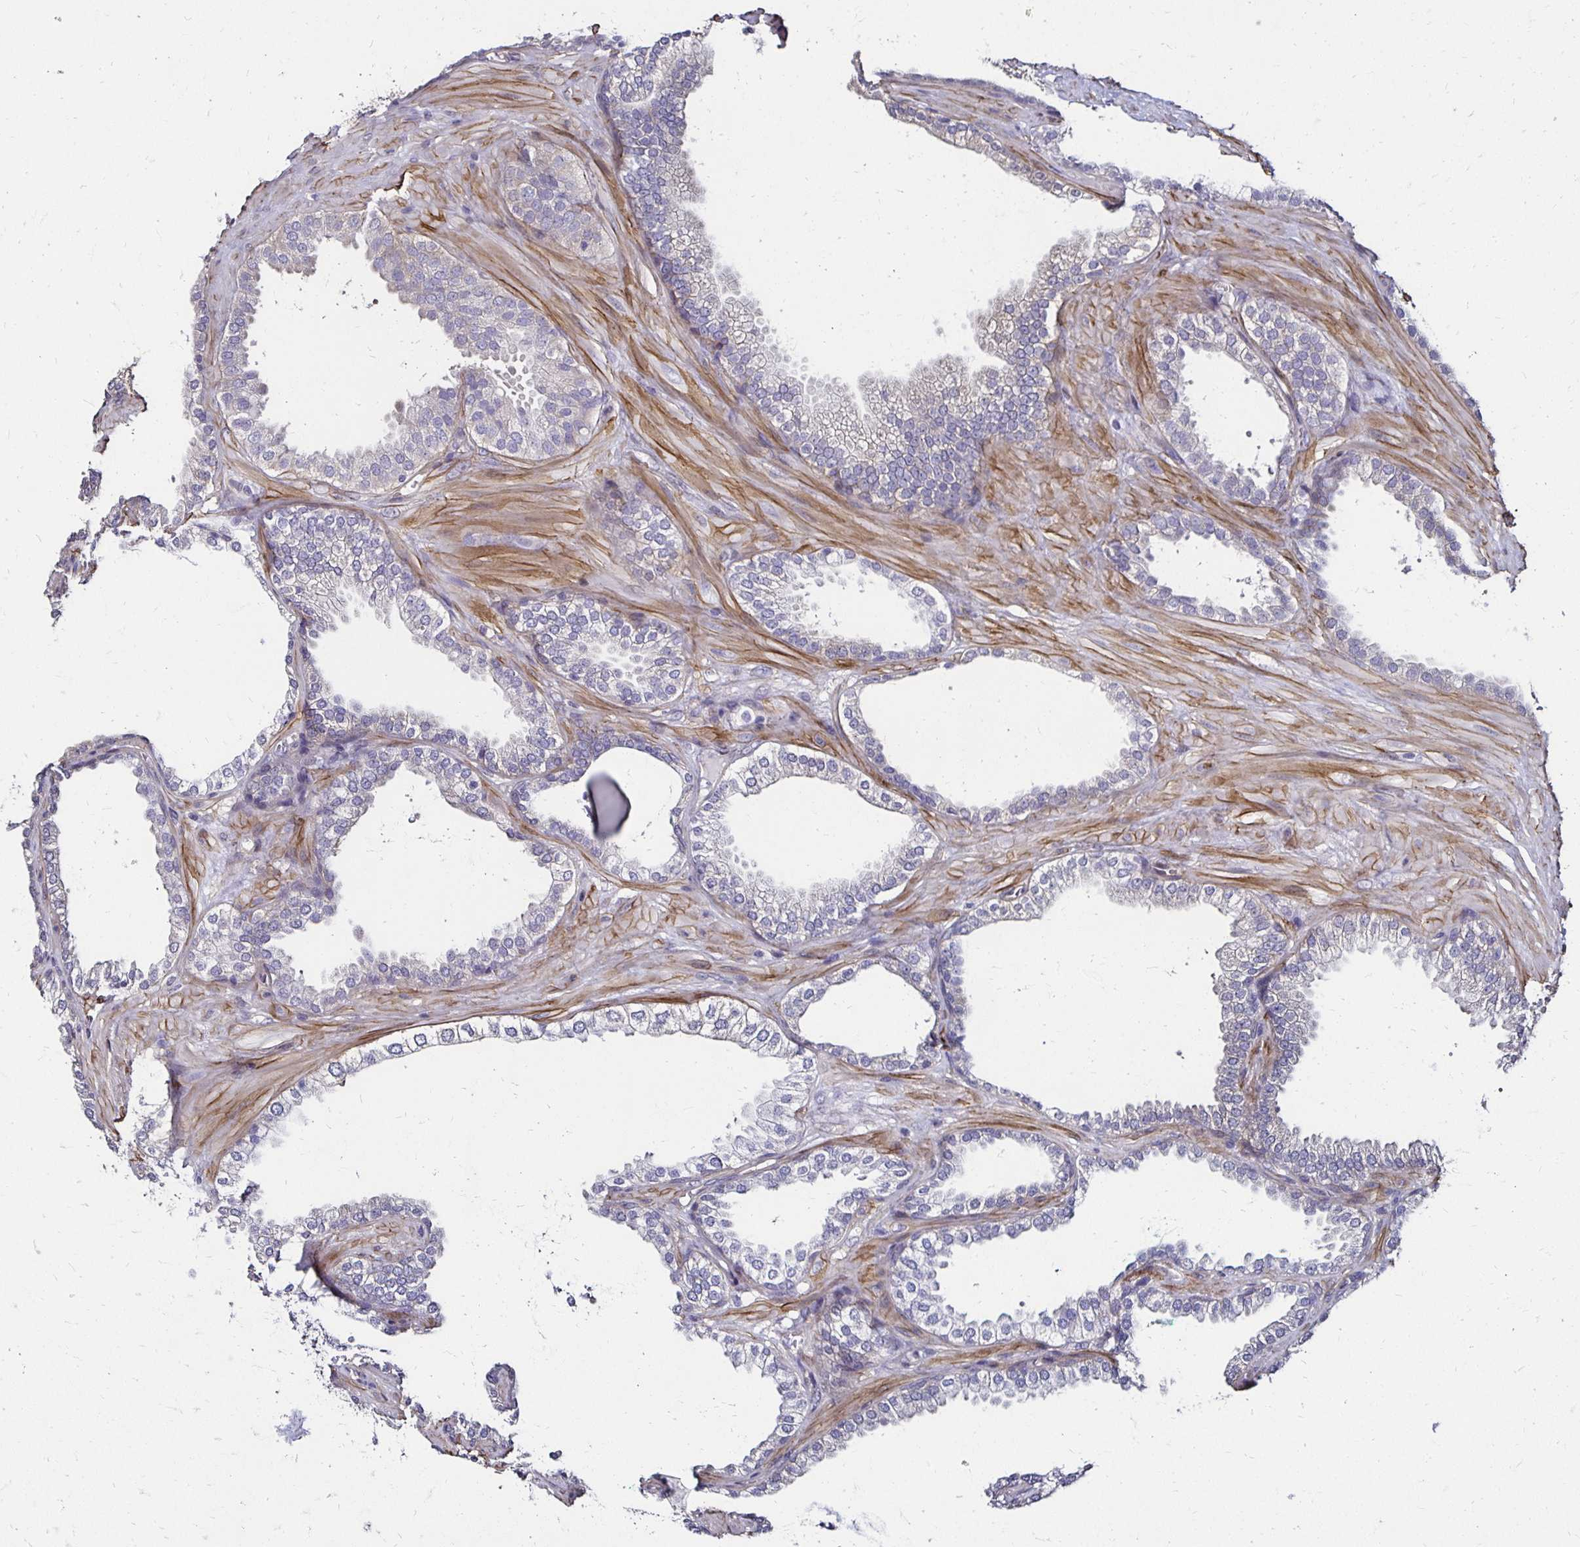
{"staining": {"intensity": "negative", "quantity": "none", "location": "none"}, "tissue": "prostate cancer", "cell_type": "Tumor cells", "image_type": "cancer", "snomed": [{"axis": "morphology", "description": "Adenocarcinoma, High grade"}, {"axis": "topography", "description": "Prostate"}], "caption": "This image is of high-grade adenocarcinoma (prostate) stained with immunohistochemistry to label a protein in brown with the nuclei are counter-stained blue. There is no expression in tumor cells.", "gene": "ITGB1", "patient": {"sex": "male", "age": 68}}